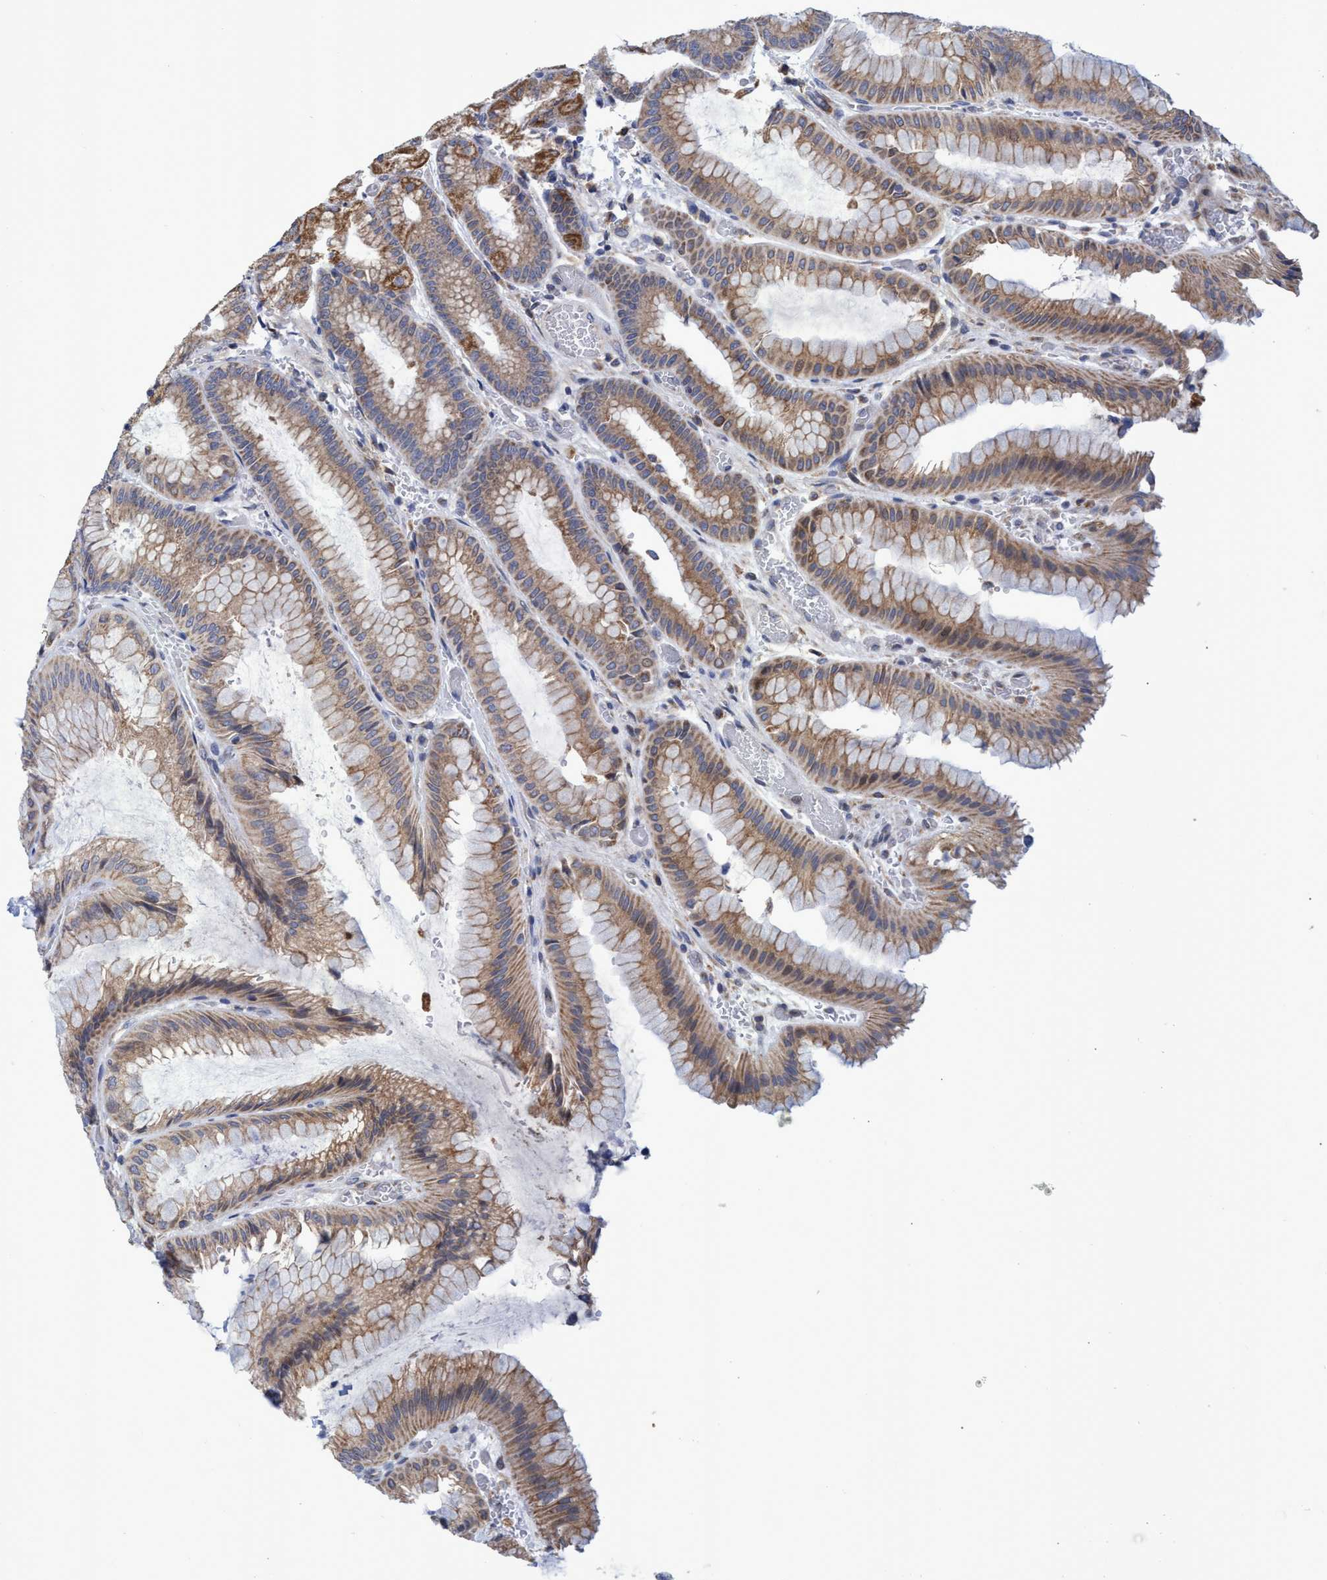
{"staining": {"intensity": "moderate", "quantity": ">75%", "location": "cytoplasmic/membranous"}, "tissue": "stomach", "cell_type": "Glandular cells", "image_type": "normal", "snomed": [{"axis": "morphology", "description": "Normal tissue, NOS"}, {"axis": "morphology", "description": "Carcinoid, malignant, NOS"}, {"axis": "topography", "description": "Stomach, upper"}], "caption": "A photomicrograph of human stomach stained for a protein shows moderate cytoplasmic/membranous brown staining in glandular cells. Nuclei are stained in blue.", "gene": "NAT16", "patient": {"sex": "male", "age": 39}}